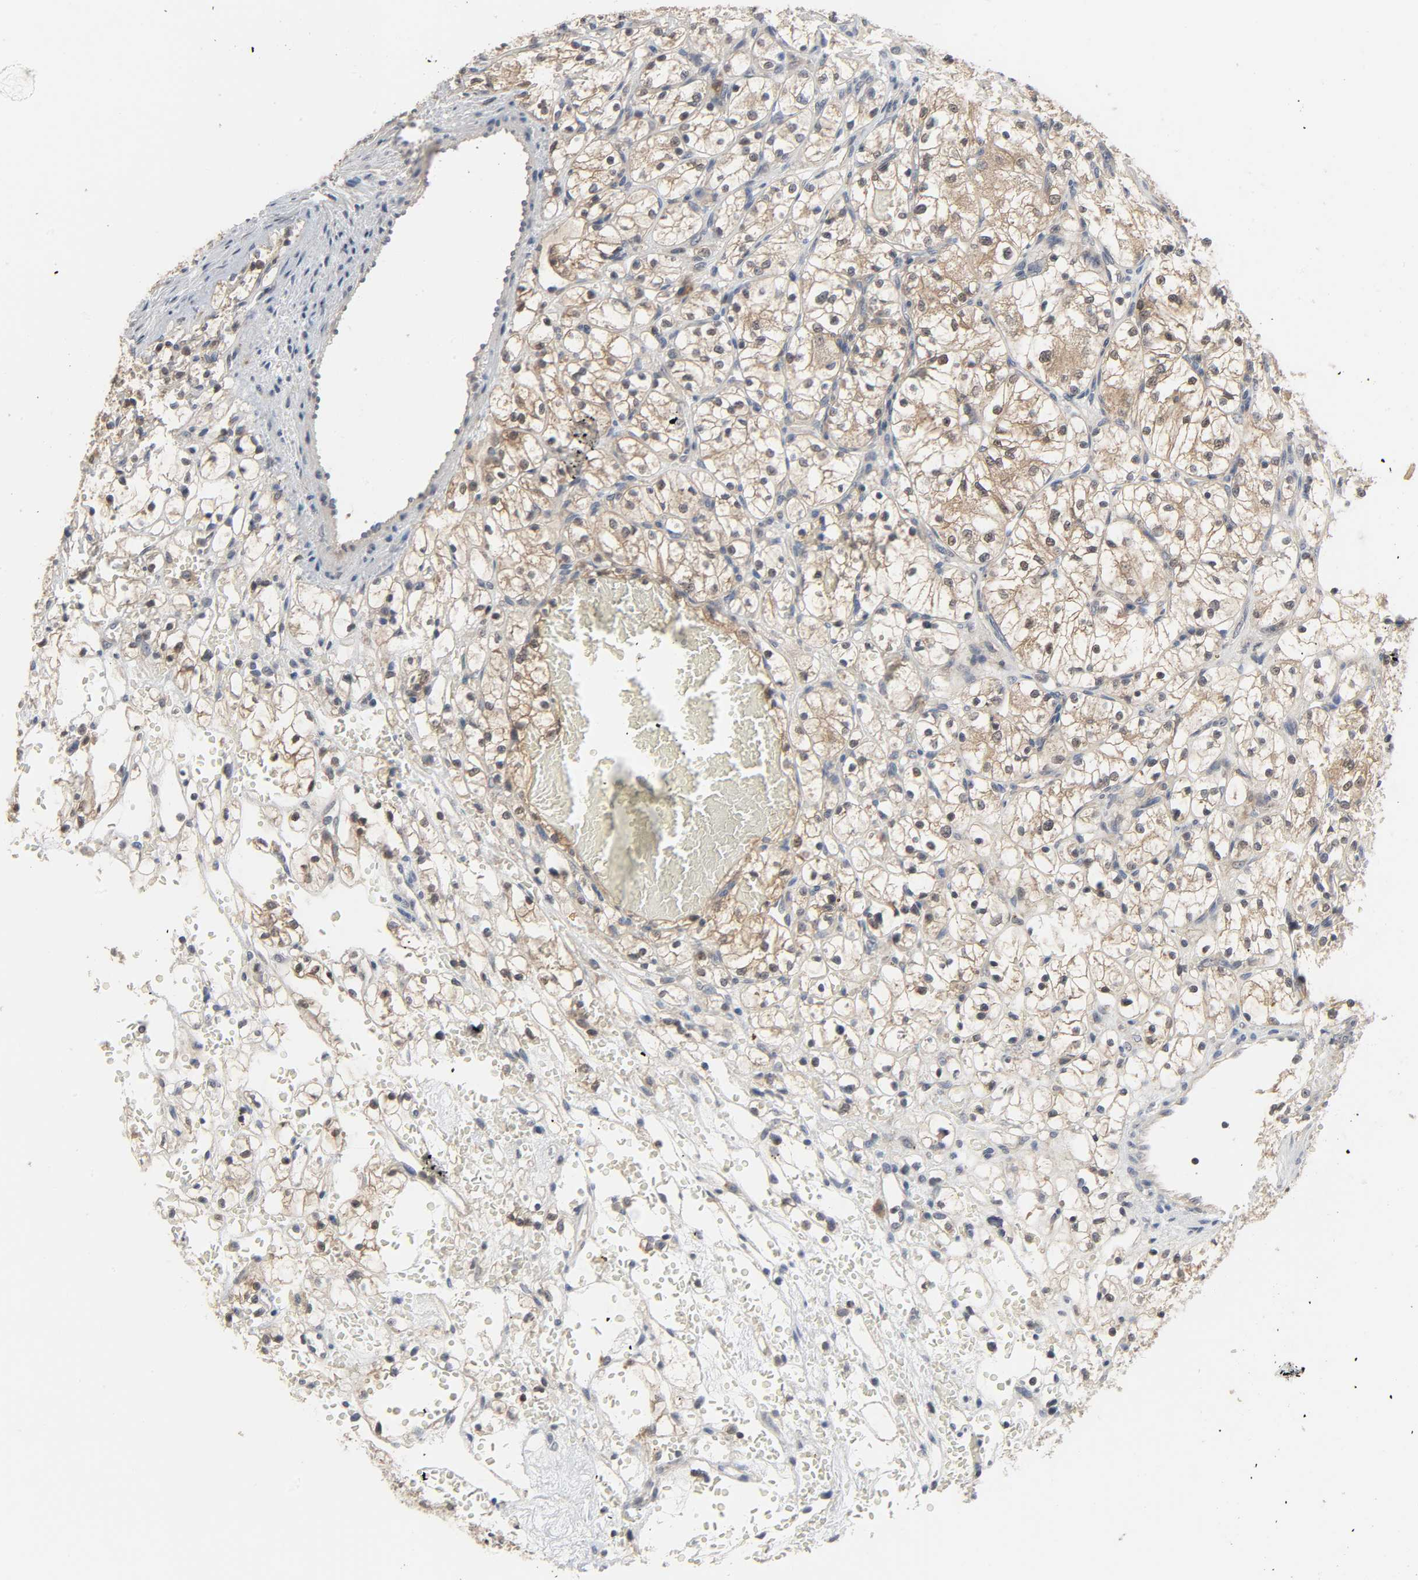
{"staining": {"intensity": "moderate", "quantity": ">75%", "location": "cytoplasmic/membranous,nuclear"}, "tissue": "renal cancer", "cell_type": "Tumor cells", "image_type": "cancer", "snomed": [{"axis": "morphology", "description": "Adenocarcinoma, NOS"}, {"axis": "topography", "description": "Kidney"}], "caption": "This is an image of immunohistochemistry (IHC) staining of adenocarcinoma (renal), which shows moderate expression in the cytoplasmic/membranous and nuclear of tumor cells.", "gene": "PLEKHA2", "patient": {"sex": "female", "age": 60}}